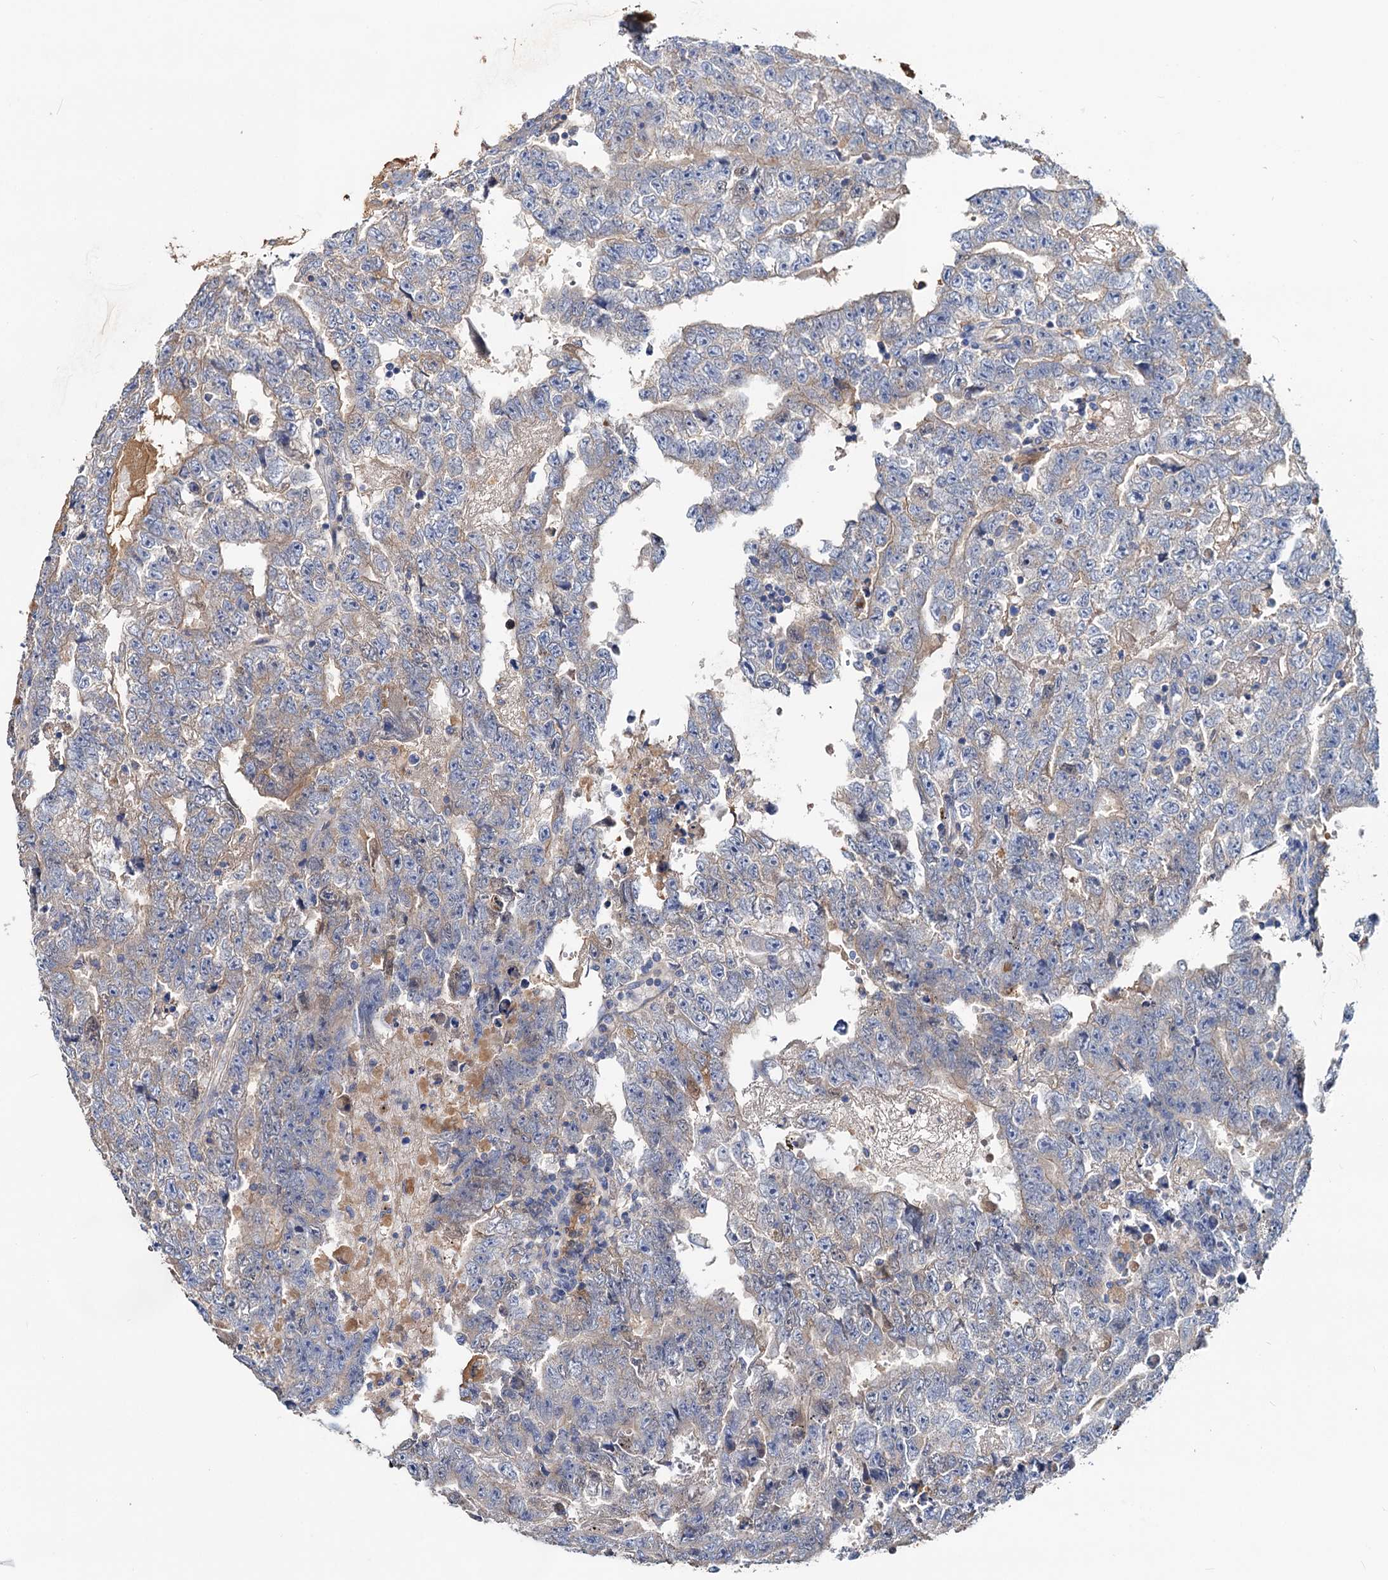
{"staining": {"intensity": "weak", "quantity": "<25%", "location": "cytoplasmic/membranous"}, "tissue": "testis cancer", "cell_type": "Tumor cells", "image_type": "cancer", "snomed": [{"axis": "morphology", "description": "Carcinoma, Embryonal, NOS"}, {"axis": "topography", "description": "Testis"}], "caption": "Tumor cells are negative for brown protein staining in embryonal carcinoma (testis).", "gene": "ACY3", "patient": {"sex": "male", "age": 25}}